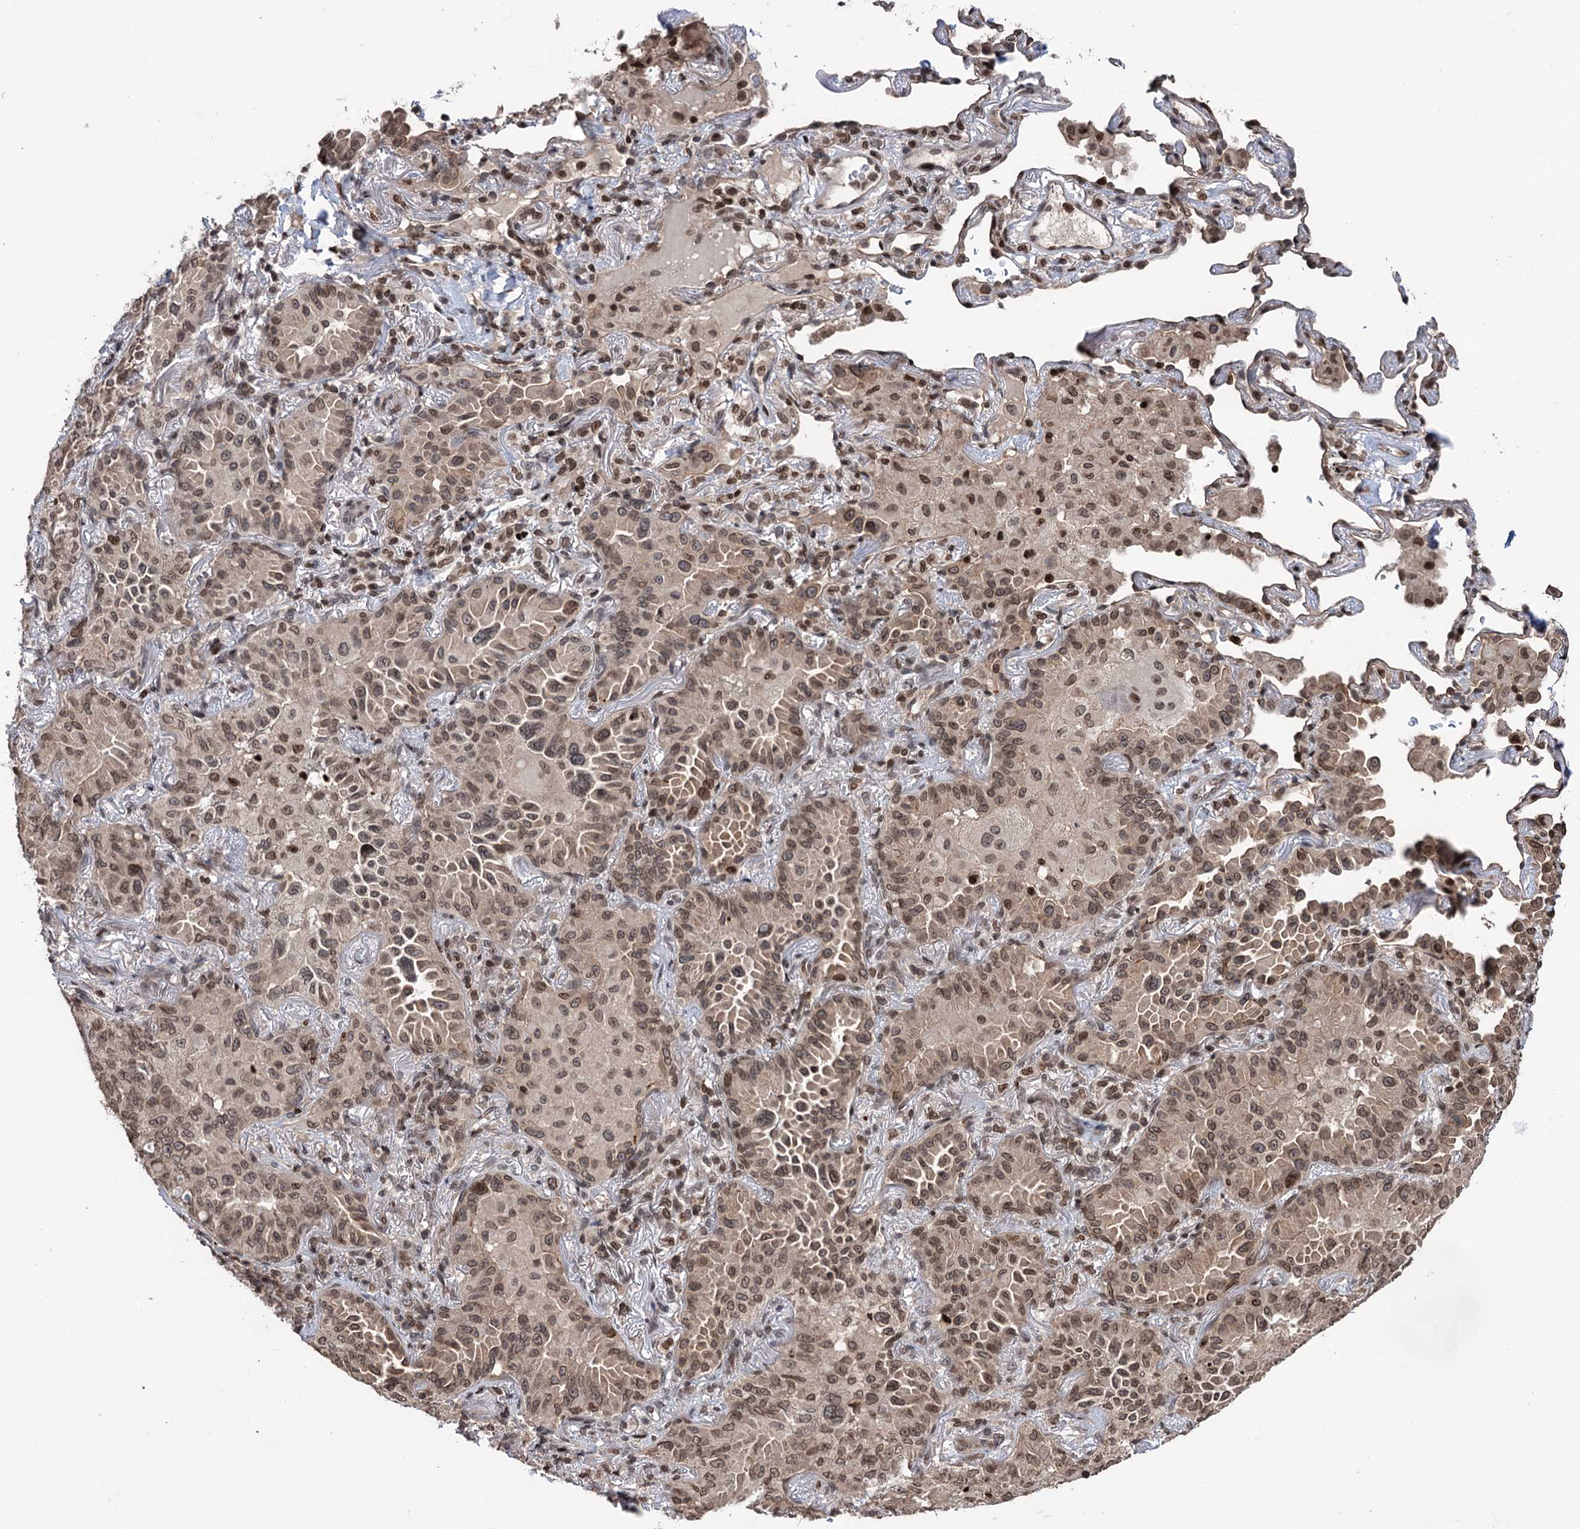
{"staining": {"intensity": "moderate", "quantity": ">75%", "location": "nuclear"}, "tissue": "lung cancer", "cell_type": "Tumor cells", "image_type": "cancer", "snomed": [{"axis": "morphology", "description": "Adenocarcinoma, NOS"}, {"axis": "topography", "description": "Lung"}], "caption": "DAB immunohistochemical staining of human lung cancer (adenocarcinoma) exhibits moderate nuclear protein staining in approximately >75% of tumor cells.", "gene": "CCDC77", "patient": {"sex": "female", "age": 69}}